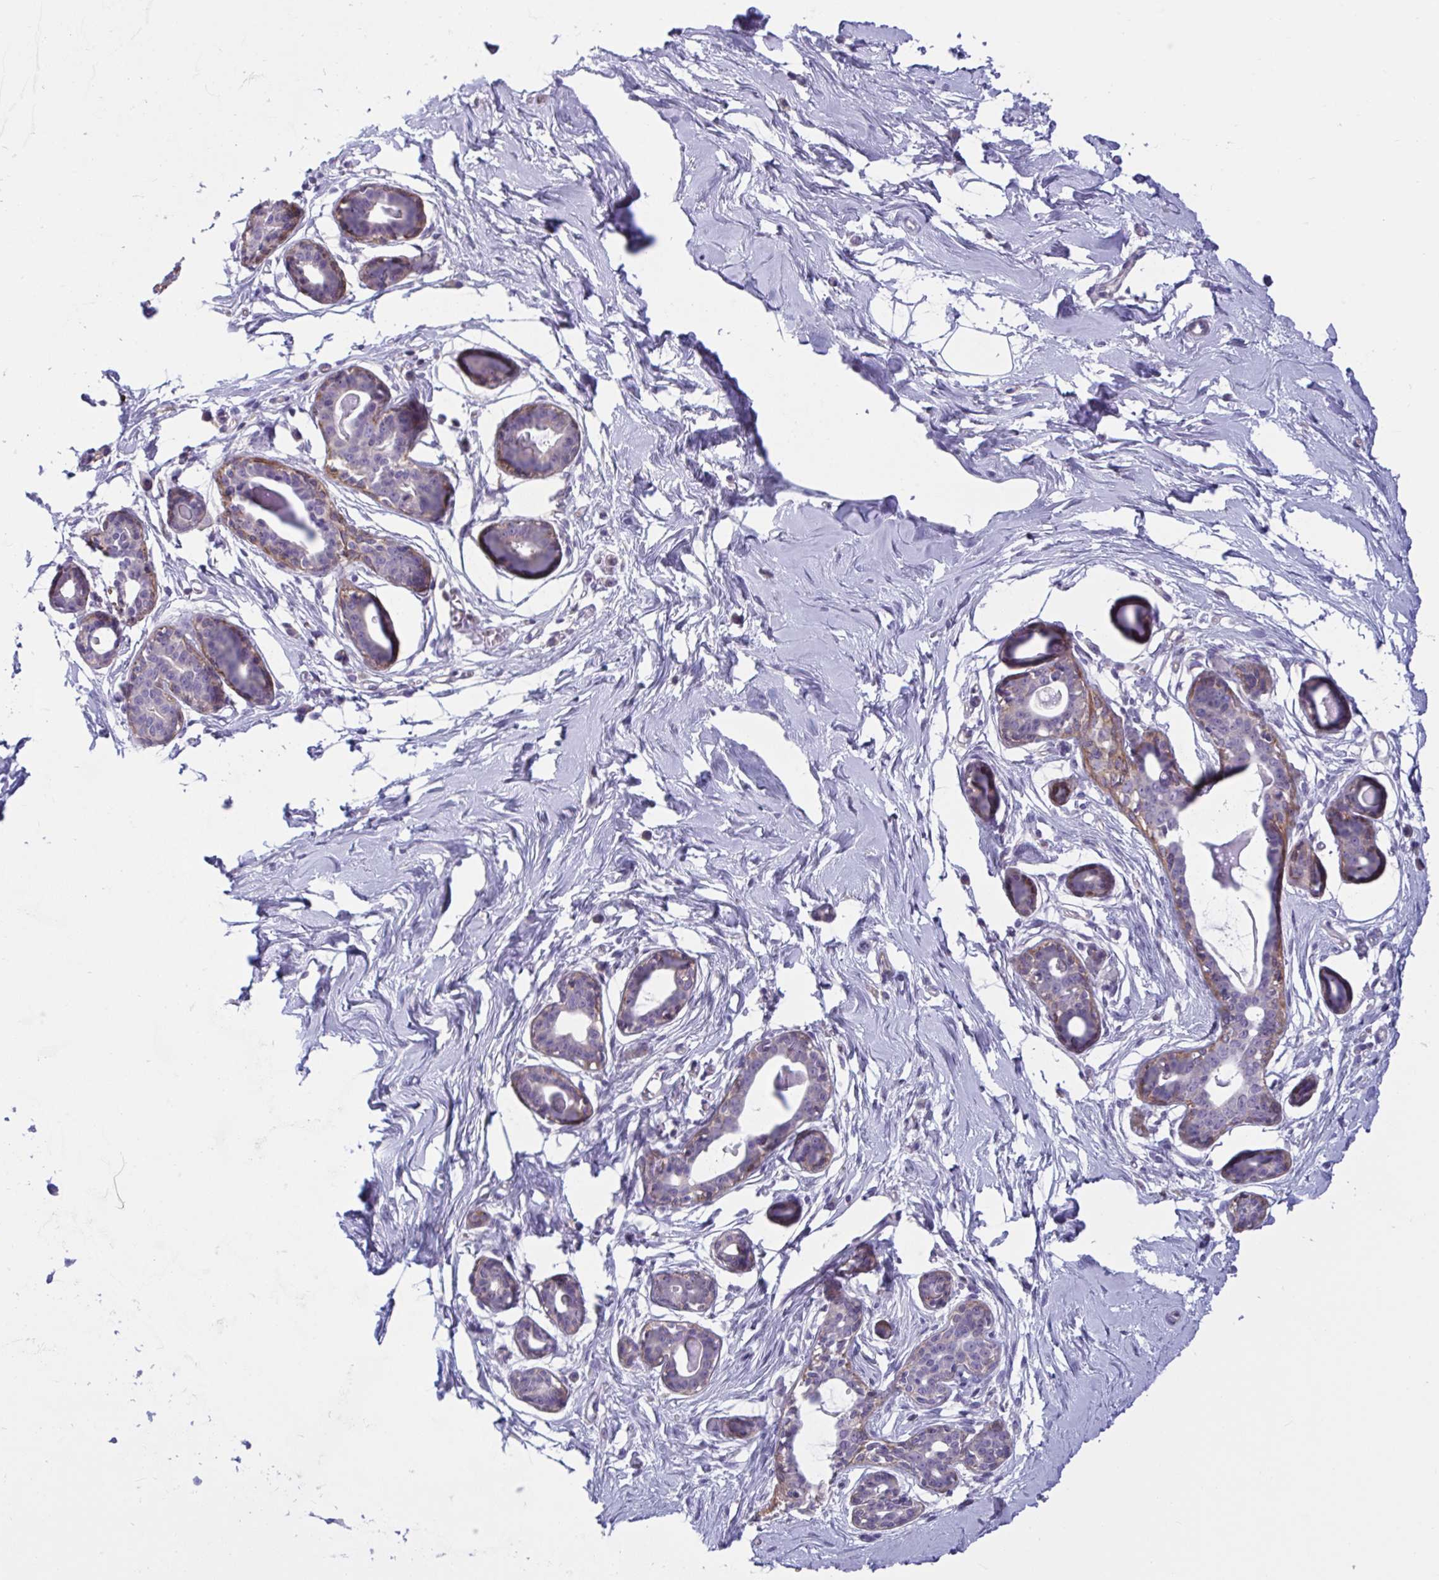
{"staining": {"intensity": "negative", "quantity": "none", "location": "none"}, "tissue": "breast", "cell_type": "Adipocytes", "image_type": "normal", "snomed": [{"axis": "morphology", "description": "Normal tissue, NOS"}, {"axis": "topography", "description": "Breast"}], "caption": "This is a micrograph of immunohistochemistry staining of normal breast, which shows no expression in adipocytes. (DAB IHC with hematoxylin counter stain).", "gene": "WNT9B", "patient": {"sex": "female", "age": 45}}